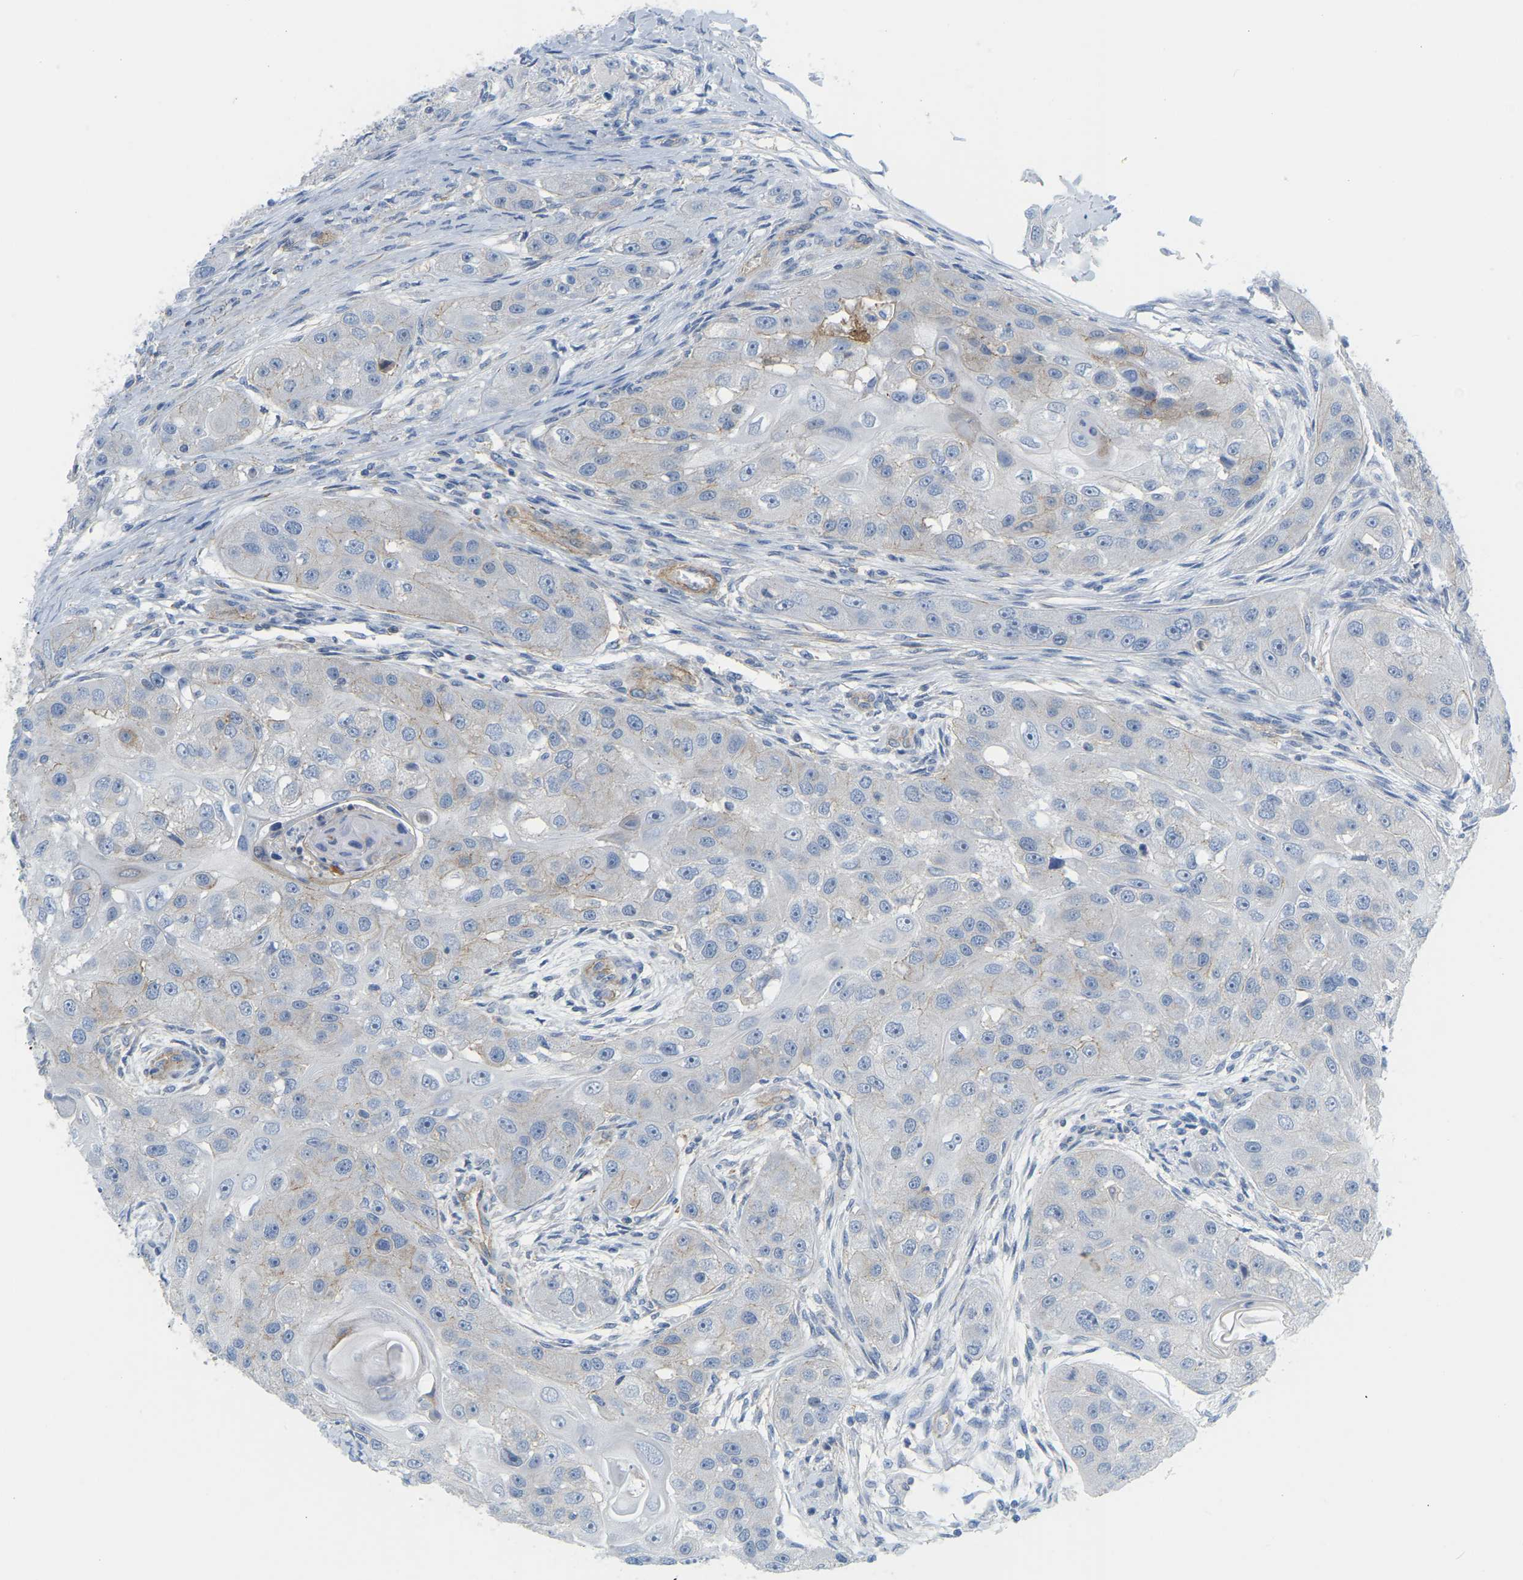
{"staining": {"intensity": "negative", "quantity": "none", "location": "none"}, "tissue": "head and neck cancer", "cell_type": "Tumor cells", "image_type": "cancer", "snomed": [{"axis": "morphology", "description": "Normal tissue, NOS"}, {"axis": "morphology", "description": "Squamous cell carcinoma, NOS"}, {"axis": "topography", "description": "Skeletal muscle"}, {"axis": "topography", "description": "Head-Neck"}], "caption": "IHC image of head and neck cancer stained for a protein (brown), which reveals no expression in tumor cells. (DAB immunohistochemistry with hematoxylin counter stain).", "gene": "MYL3", "patient": {"sex": "male", "age": 51}}